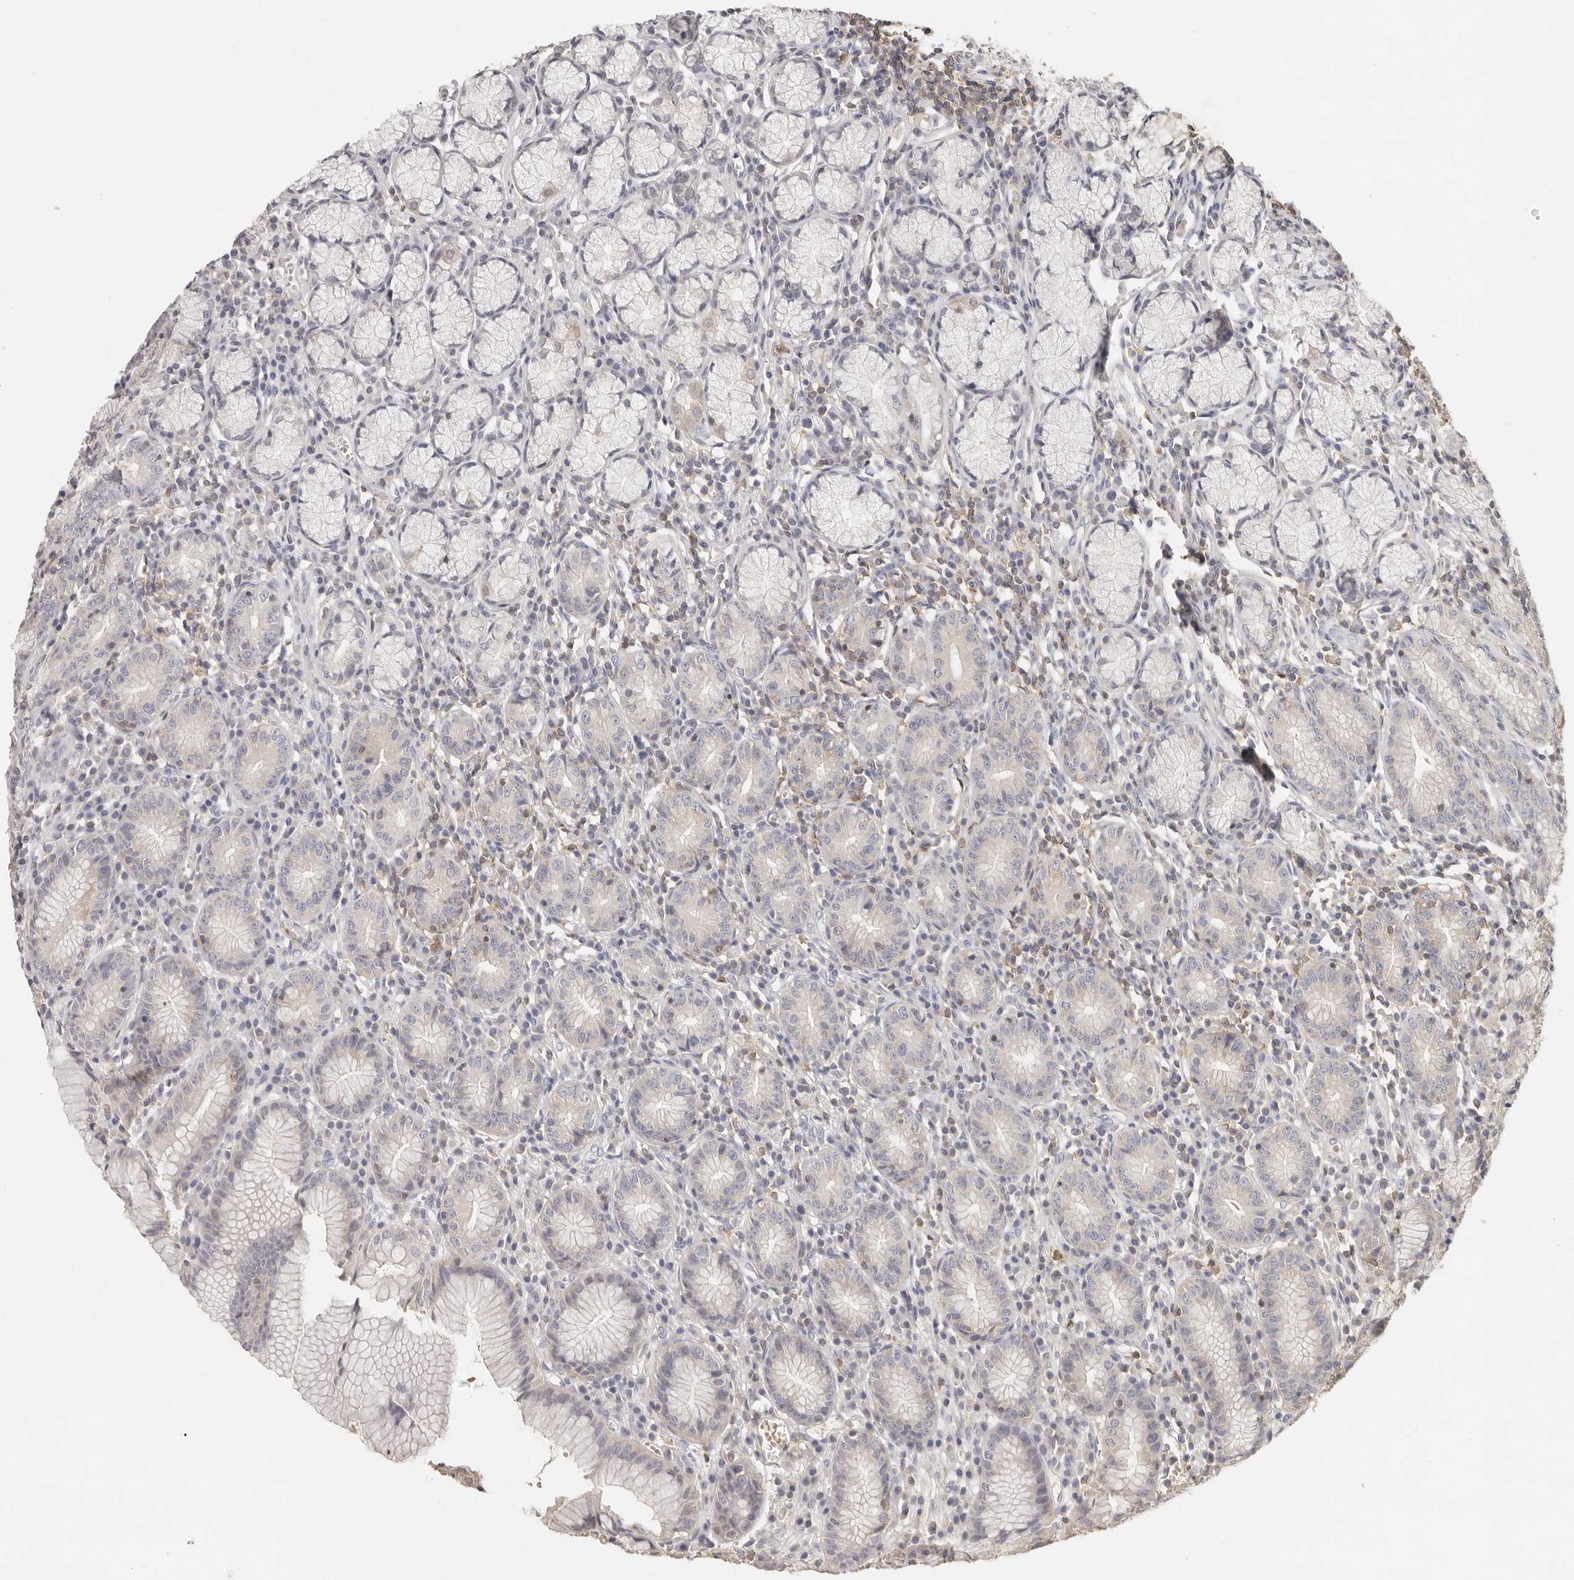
{"staining": {"intensity": "weak", "quantity": "<25%", "location": "cytoplasmic/membranous"}, "tissue": "stomach", "cell_type": "Glandular cells", "image_type": "normal", "snomed": [{"axis": "morphology", "description": "Normal tissue, NOS"}, {"axis": "topography", "description": "Stomach"}], "caption": "Immunohistochemistry (IHC) micrograph of benign stomach stained for a protein (brown), which demonstrates no expression in glandular cells. Brightfield microscopy of immunohistochemistry (IHC) stained with DAB (3,3'-diaminobenzidine) (brown) and hematoxylin (blue), captured at high magnification.", "gene": "CSK", "patient": {"sex": "male", "age": 55}}